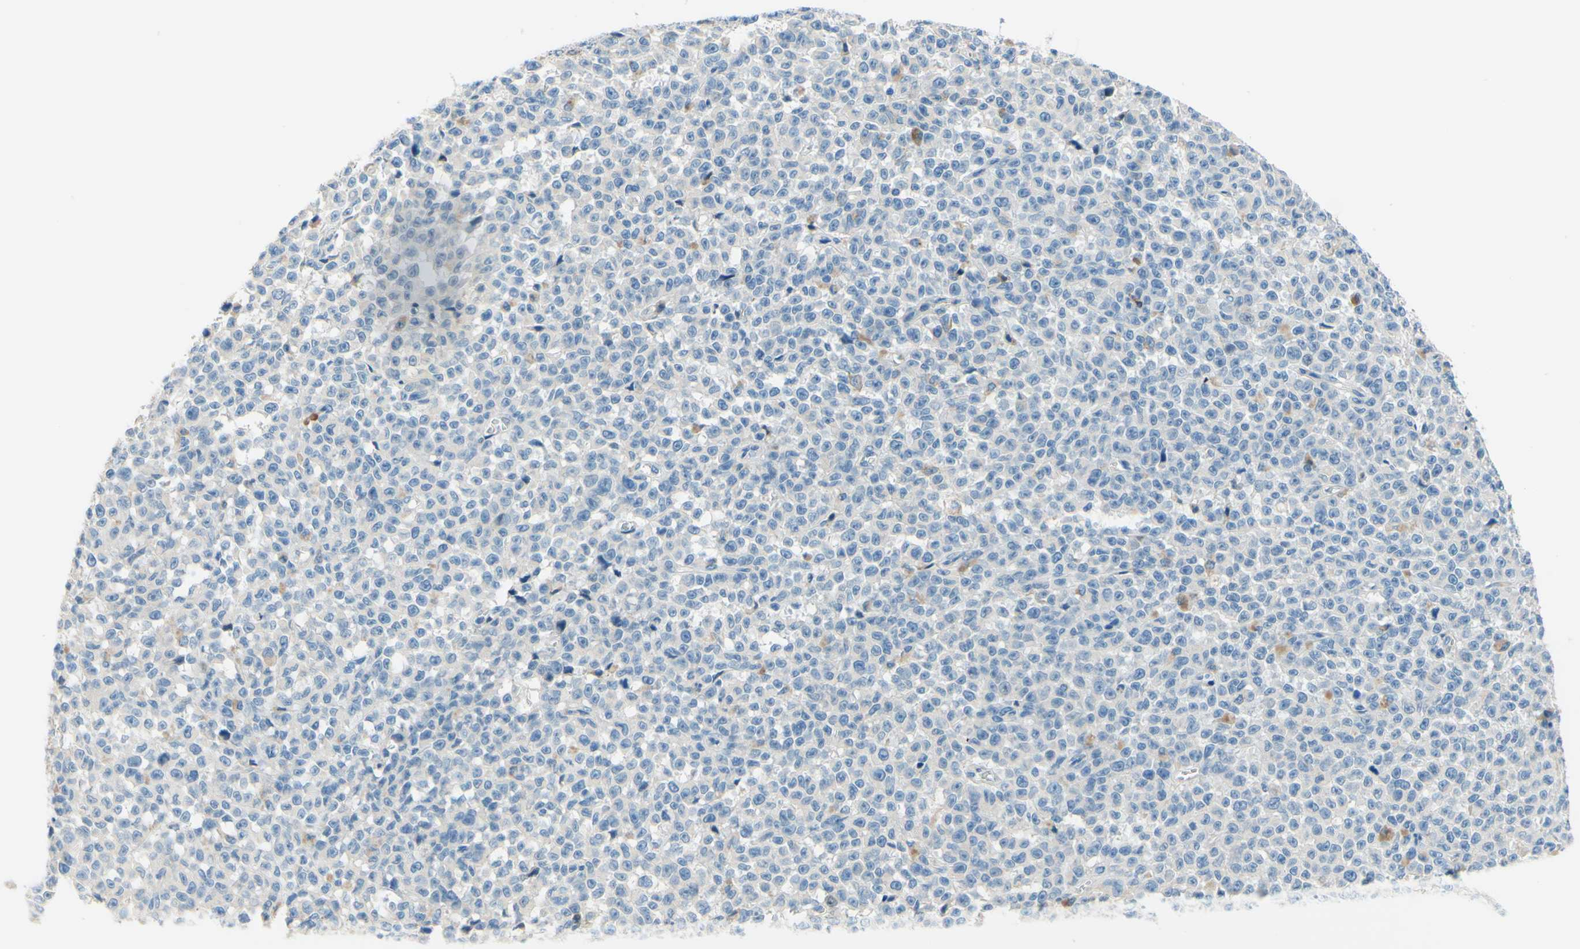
{"staining": {"intensity": "negative", "quantity": "none", "location": "none"}, "tissue": "melanoma", "cell_type": "Tumor cells", "image_type": "cancer", "snomed": [{"axis": "morphology", "description": "Malignant melanoma, NOS"}, {"axis": "topography", "description": "Skin"}], "caption": "A photomicrograph of melanoma stained for a protein demonstrates no brown staining in tumor cells.", "gene": "PASD1", "patient": {"sex": "female", "age": 82}}